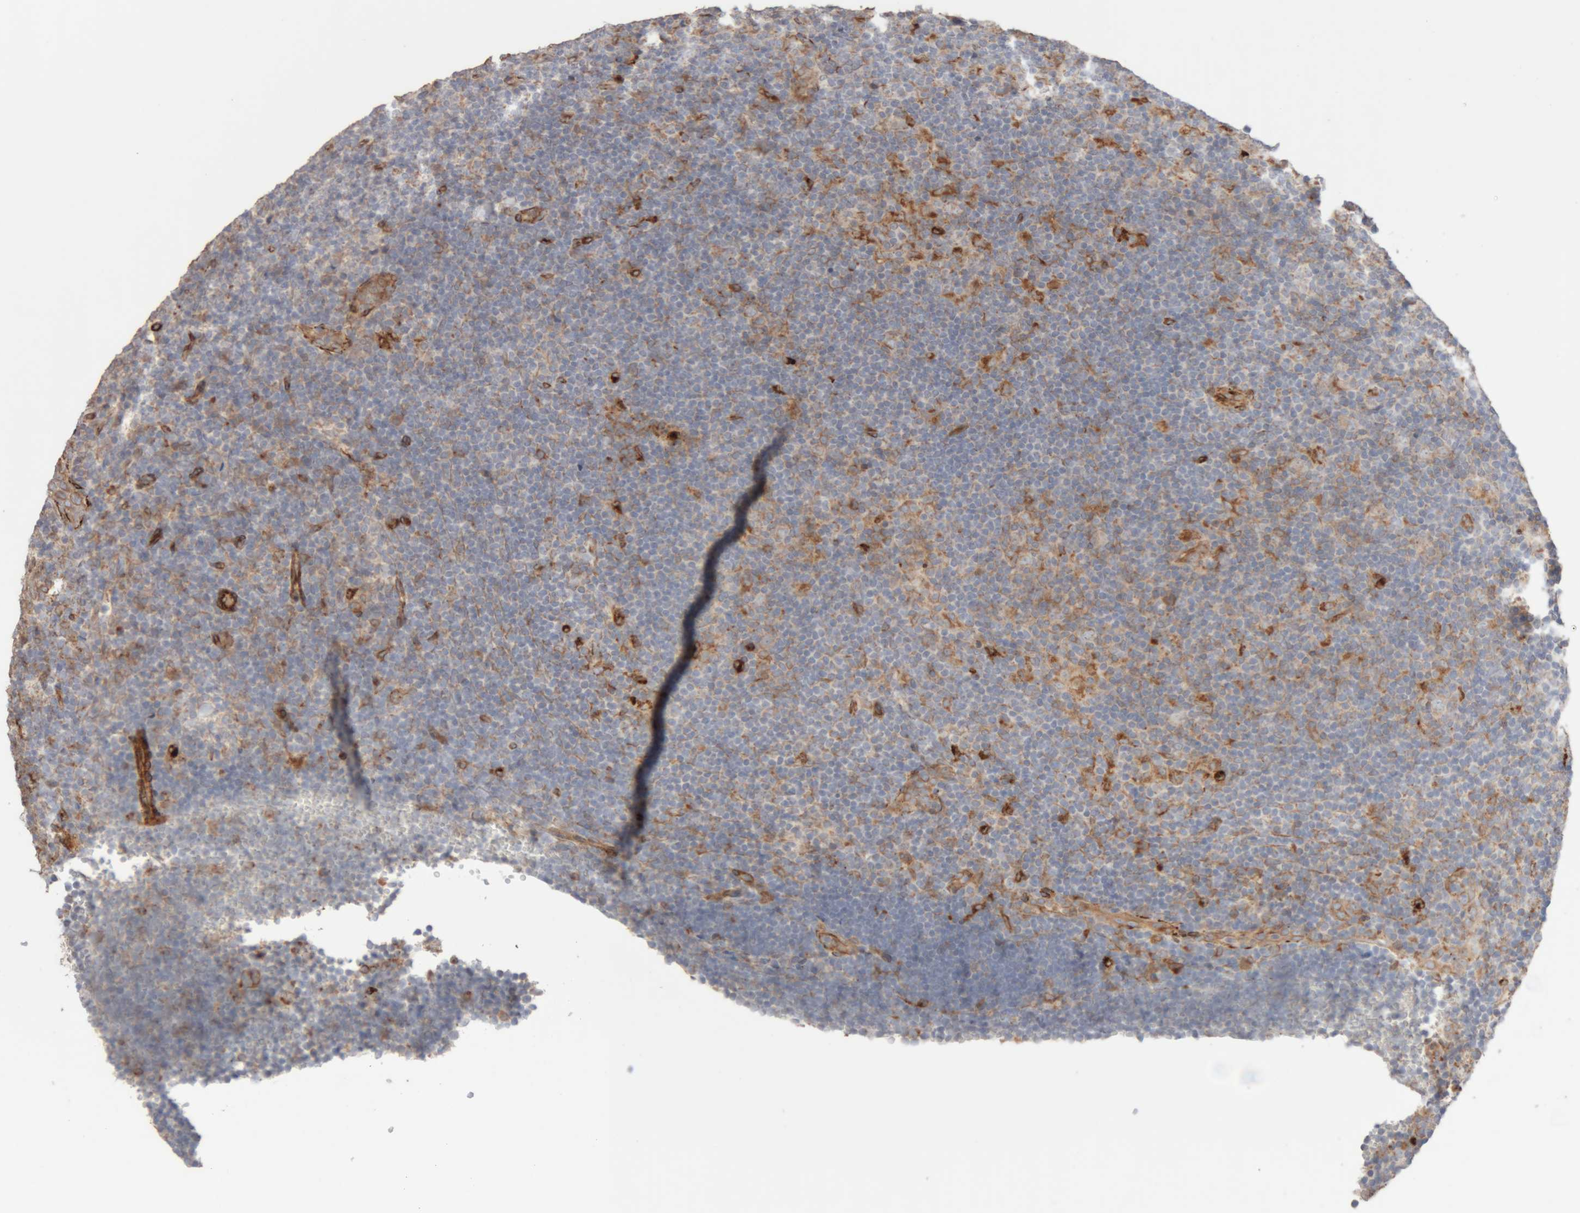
{"staining": {"intensity": "moderate", "quantity": ">75%", "location": "cytoplasmic/membranous"}, "tissue": "lymphoma", "cell_type": "Tumor cells", "image_type": "cancer", "snomed": [{"axis": "morphology", "description": "Hodgkin's disease, NOS"}, {"axis": "topography", "description": "Lymph node"}], "caption": "Lymphoma tissue displays moderate cytoplasmic/membranous positivity in approximately >75% of tumor cells", "gene": "RAB32", "patient": {"sex": "female", "age": 57}}